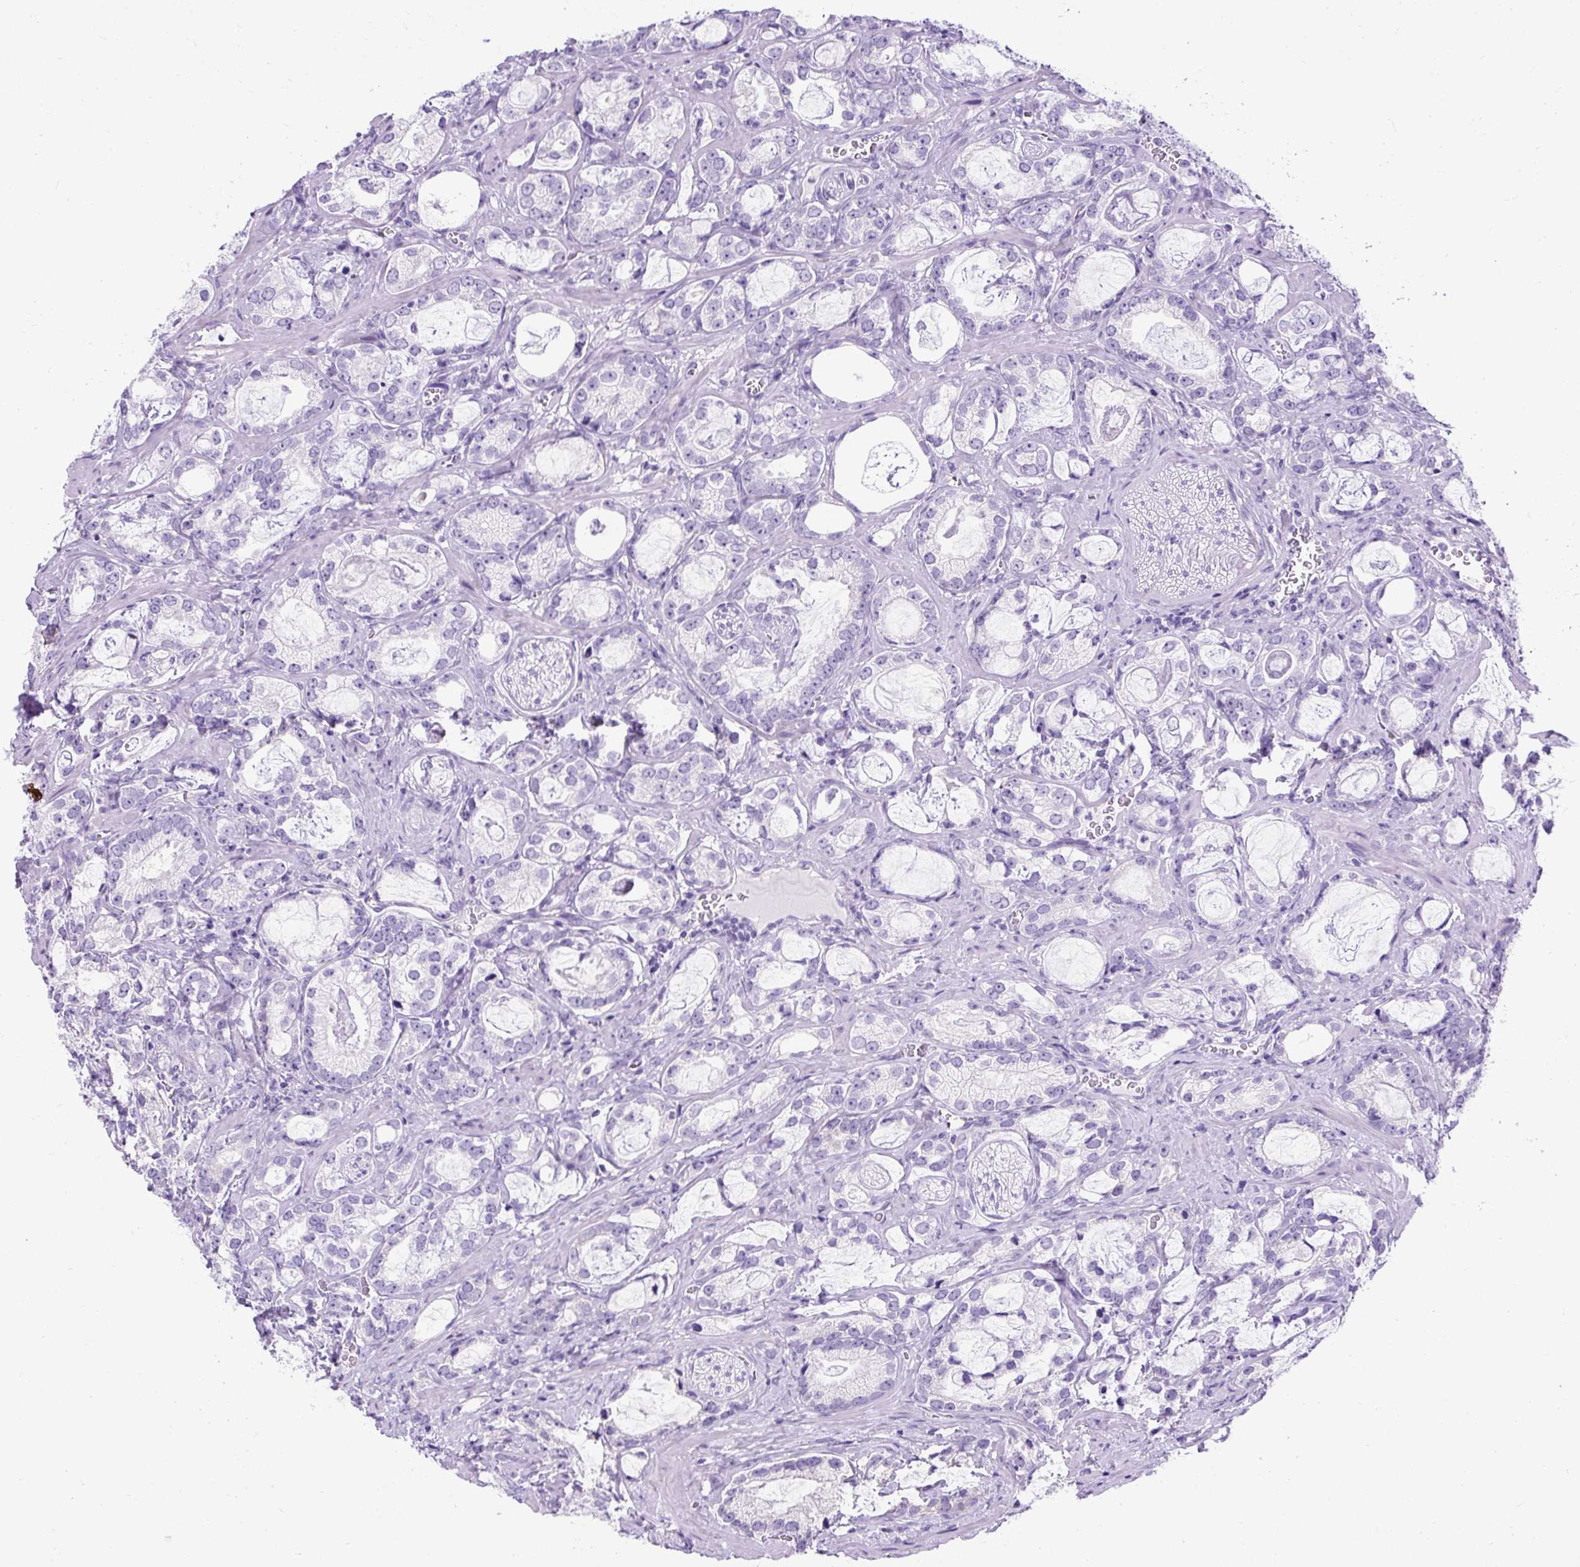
{"staining": {"intensity": "negative", "quantity": "none", "location": "none"}, "tissue": "prostate cancer", "cell_type": "Tumor cells", "image_type": "cancer", "snomed": [{"axis": "morphology", "description": "Adenocarcinoma, Medium grade"}, {"axis": "topography", "description": "Prostate"}], "caption": "A micrograph of human prostate adenocarcinoma (medium-grade) is negative for staining in tumor cells. Brightfield microscopy of immunohistochemistry stained with DAB (3,3'-diaminobenzidine) (brown) and hematoxylin (blue), captured at high magnification.", "gene": "KRT12", "patient": {"sex": "male", "age": 57}}